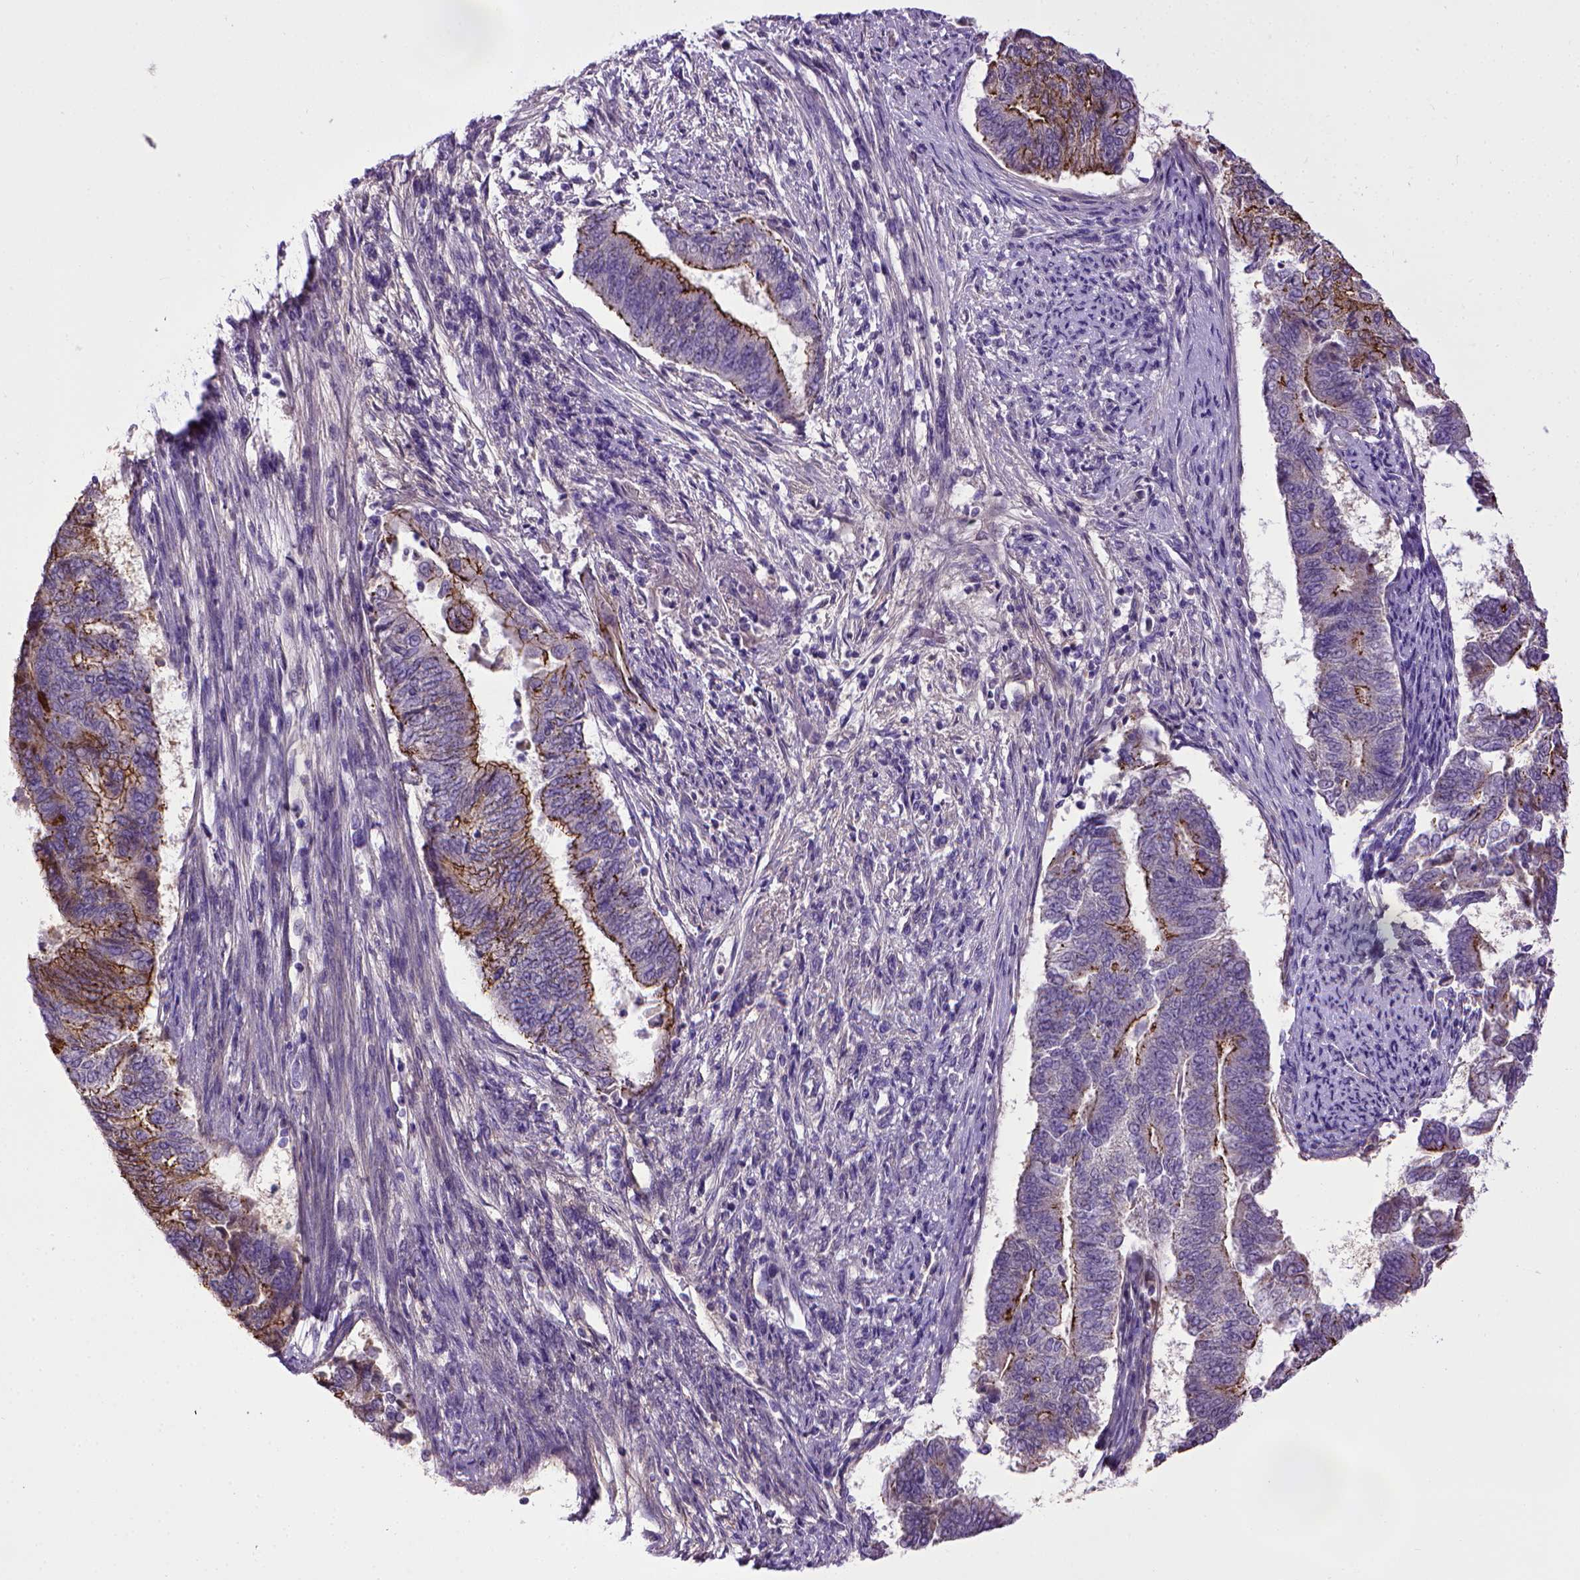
{"staining": {"intensity": "strong", "quantity": "25%-75%", "location": "cytoplasmic/membranous"}, "tissue": "endometrial cancer", "cell_type": "Tumor cells", "image_type": "cancer", "snomed": [{"axis": "morphology", "description": "Adenocarcinoma, NOS"}, {"axis": "topography", "description": "Endometrium"}], "caption": "Tumor cells exhibit high levels of strong cytoplasmic/membranous staining in about 25%-75% of cells in endometrial adenocarcinoma.", "gene": "CDH1", "patient": {"sex": "female", "age": 65}}